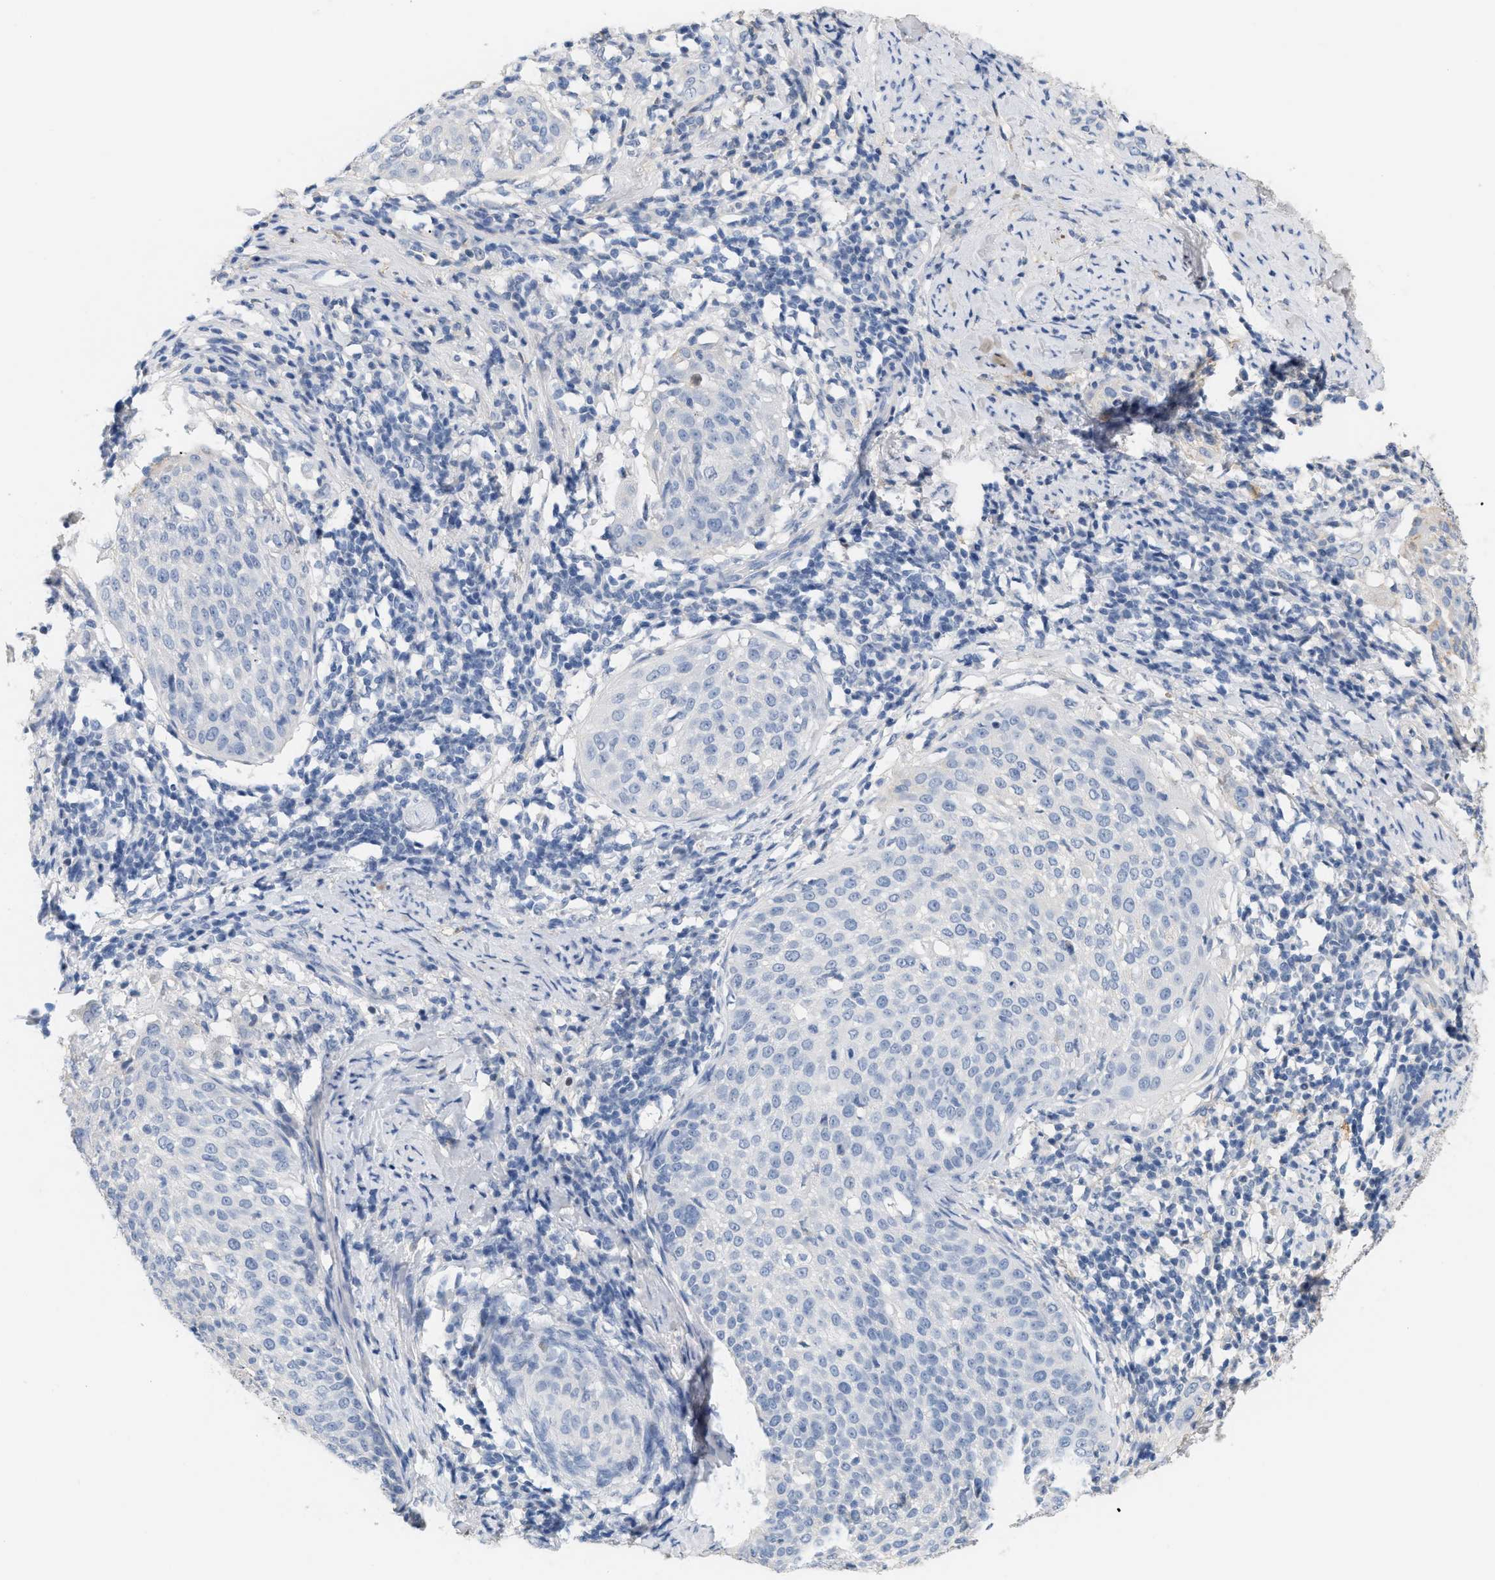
{"staining": {"intensity": "negative", "quantity": "none", "location": "none"}, "tissue": "cervical cancer", "cell_type": "Tumor cells", "image_type": "cancer", "snomed": [{"axis": "morphology", "description": "Squamous cell carcinoma, NOS"}, {"axis": "topography", "description": "Cervix"}], "caption": "Cervical cancer stained for a protein using immunohistochemistry shows no positivity tumor cells.", "gene": "CFH", "patient": {"sex": "female", "age": 51}}